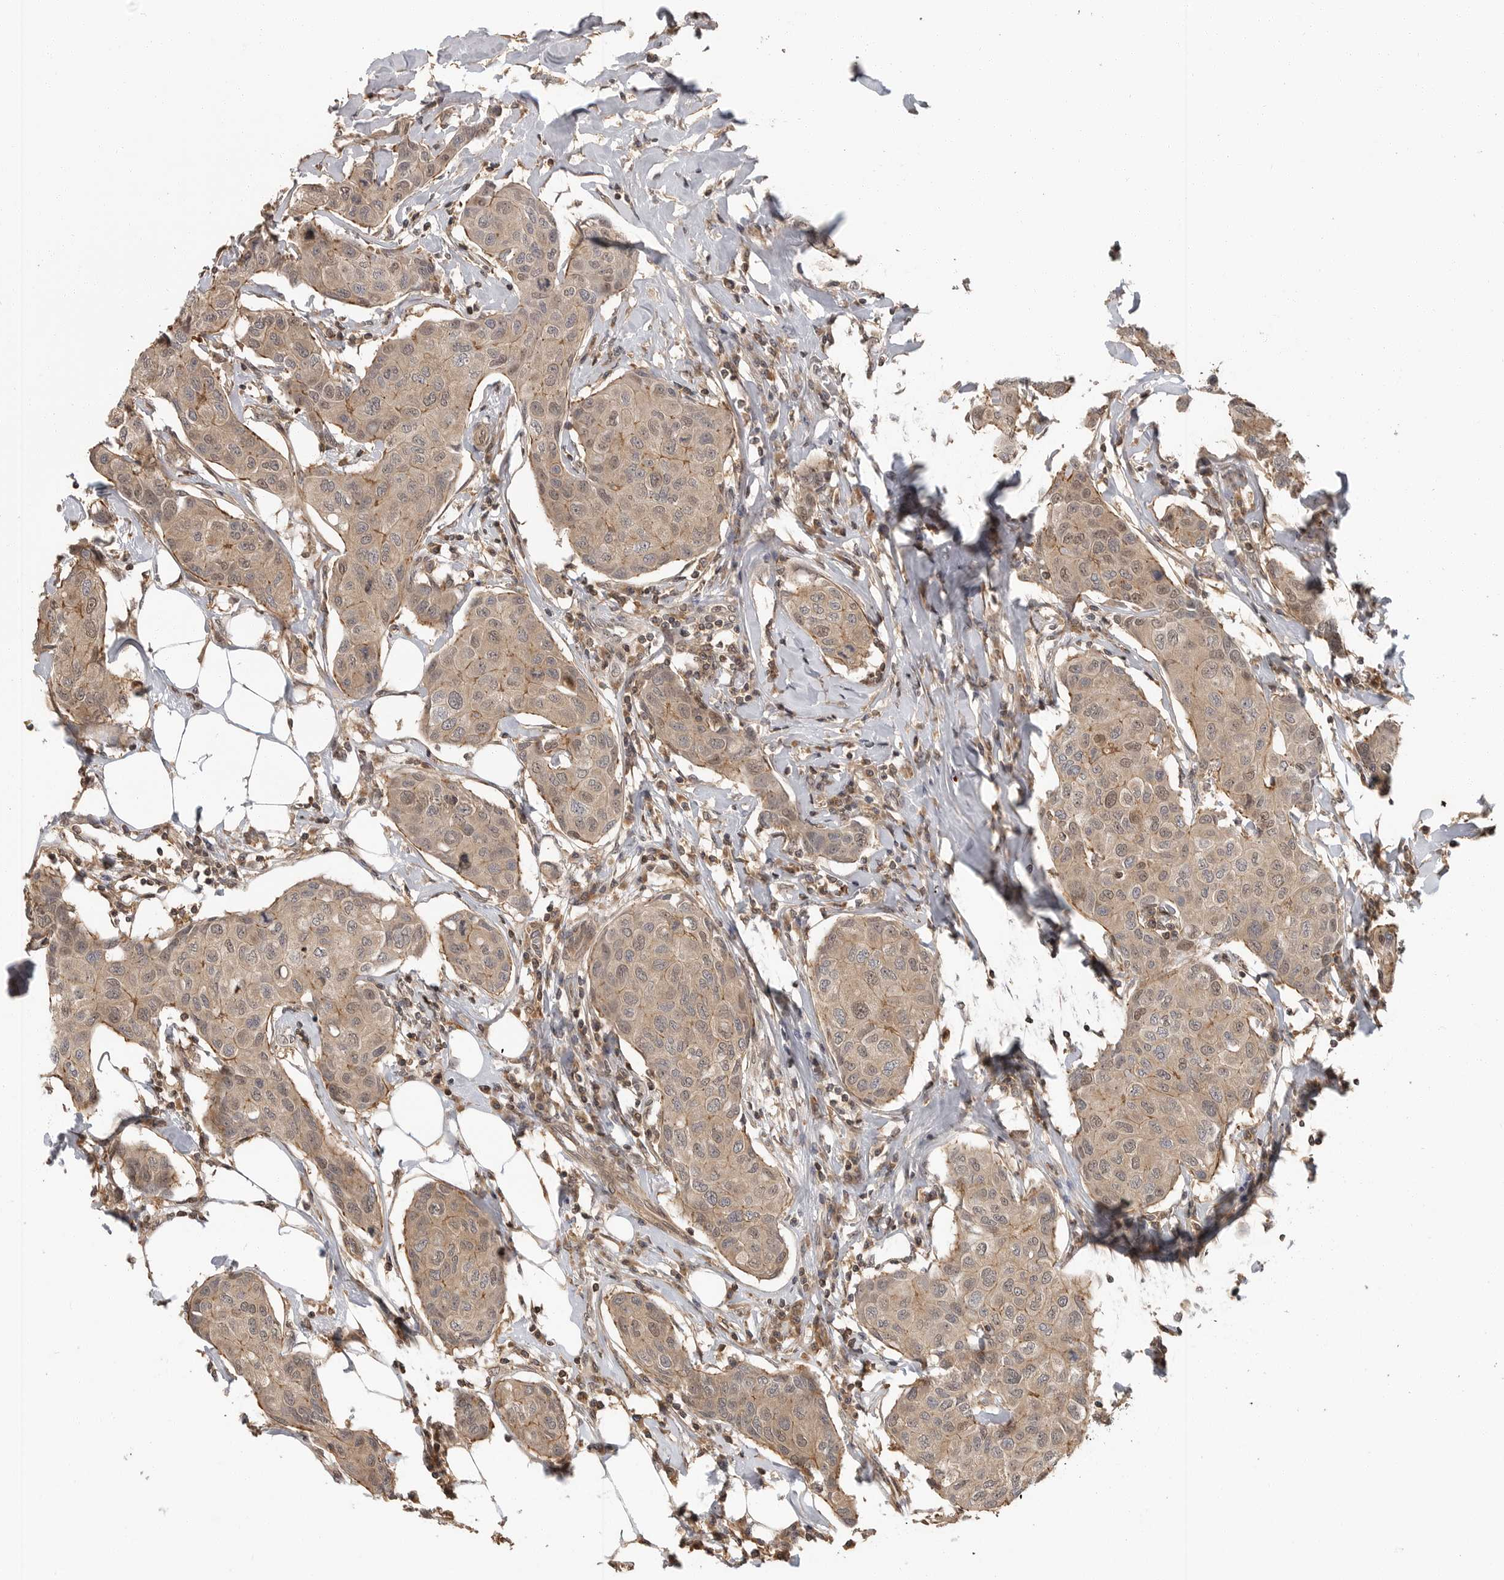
{"staining": {"intensity": "weak", "quantity": ">75%", "location": "cytoplasmic/membranous"}, "tissue": "breast cancer", "cell_type": "Tumor cells", "image_type": "cancer", "snomed": [{"axis": "morphology", "description": "Duct carcinoma"}, {"axis": "topography", "description": "Breast"}], "caption": "IHC of breast cancer shows low levels of weak cytoplasmic/membranous expression in approximately >75% of tumor cells.", "gene": "ERN1", "patient": {"sex": "female", "age": 80}}